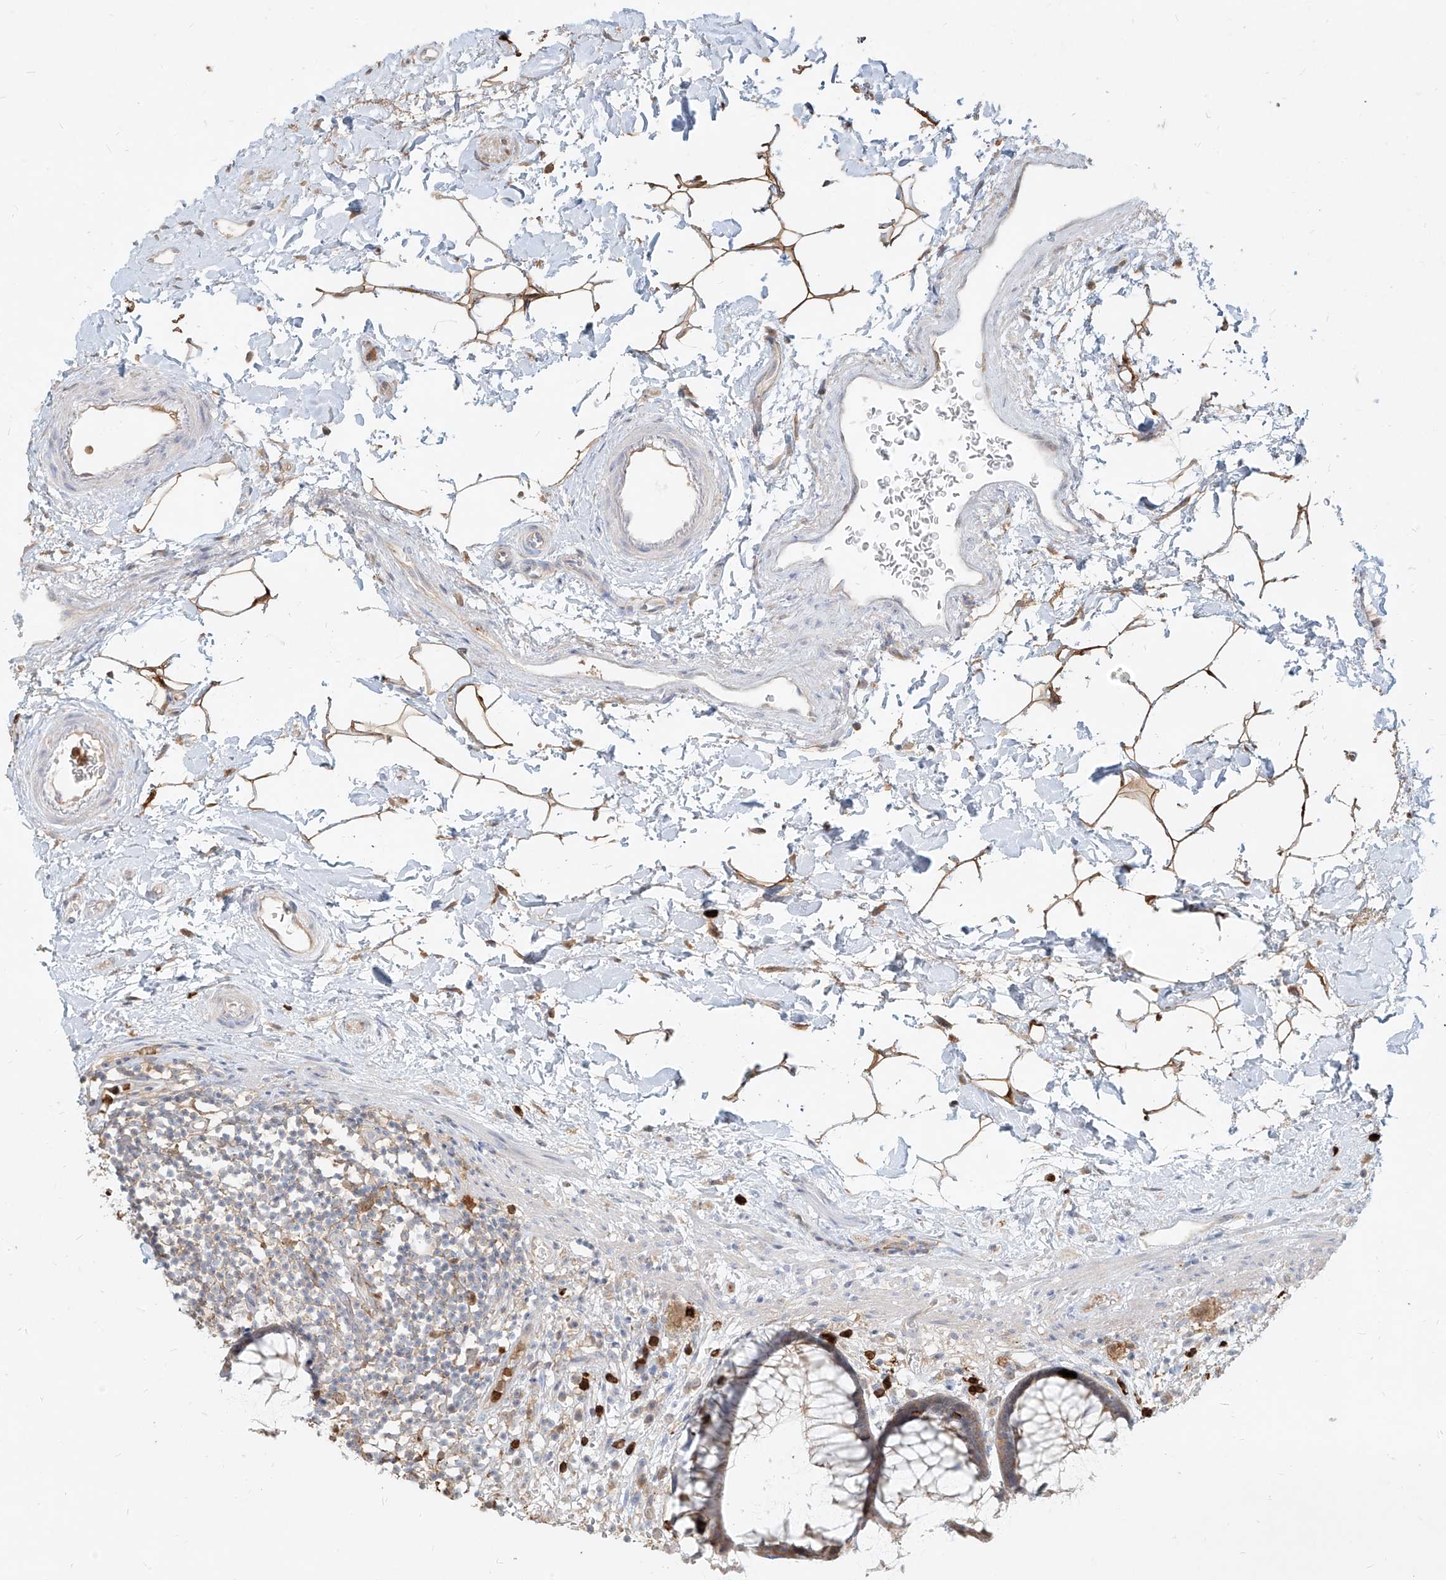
{"staining": {"intensity": "weak", "quantity": "25%-75%", "location": "cytoplasmic/membranous"}, "tissue": "rectum", "cell_type": "Glandular cells", "image_type": "normal", "snomed": [{"axis": "morphology", "description": "Normal tissue, NOS"}, {"axis": "topography", "description": "Rectum"}], "caption": "IHC (DAB (3,3'-diaminobenzidine)) staining of unremarkable rectum reveals weak cytoplasmic/membranous protein staining in approximately 25%-75% of glandular cells.", "gene": "PGD", "patient": {"sex": "male", "age": 51}}